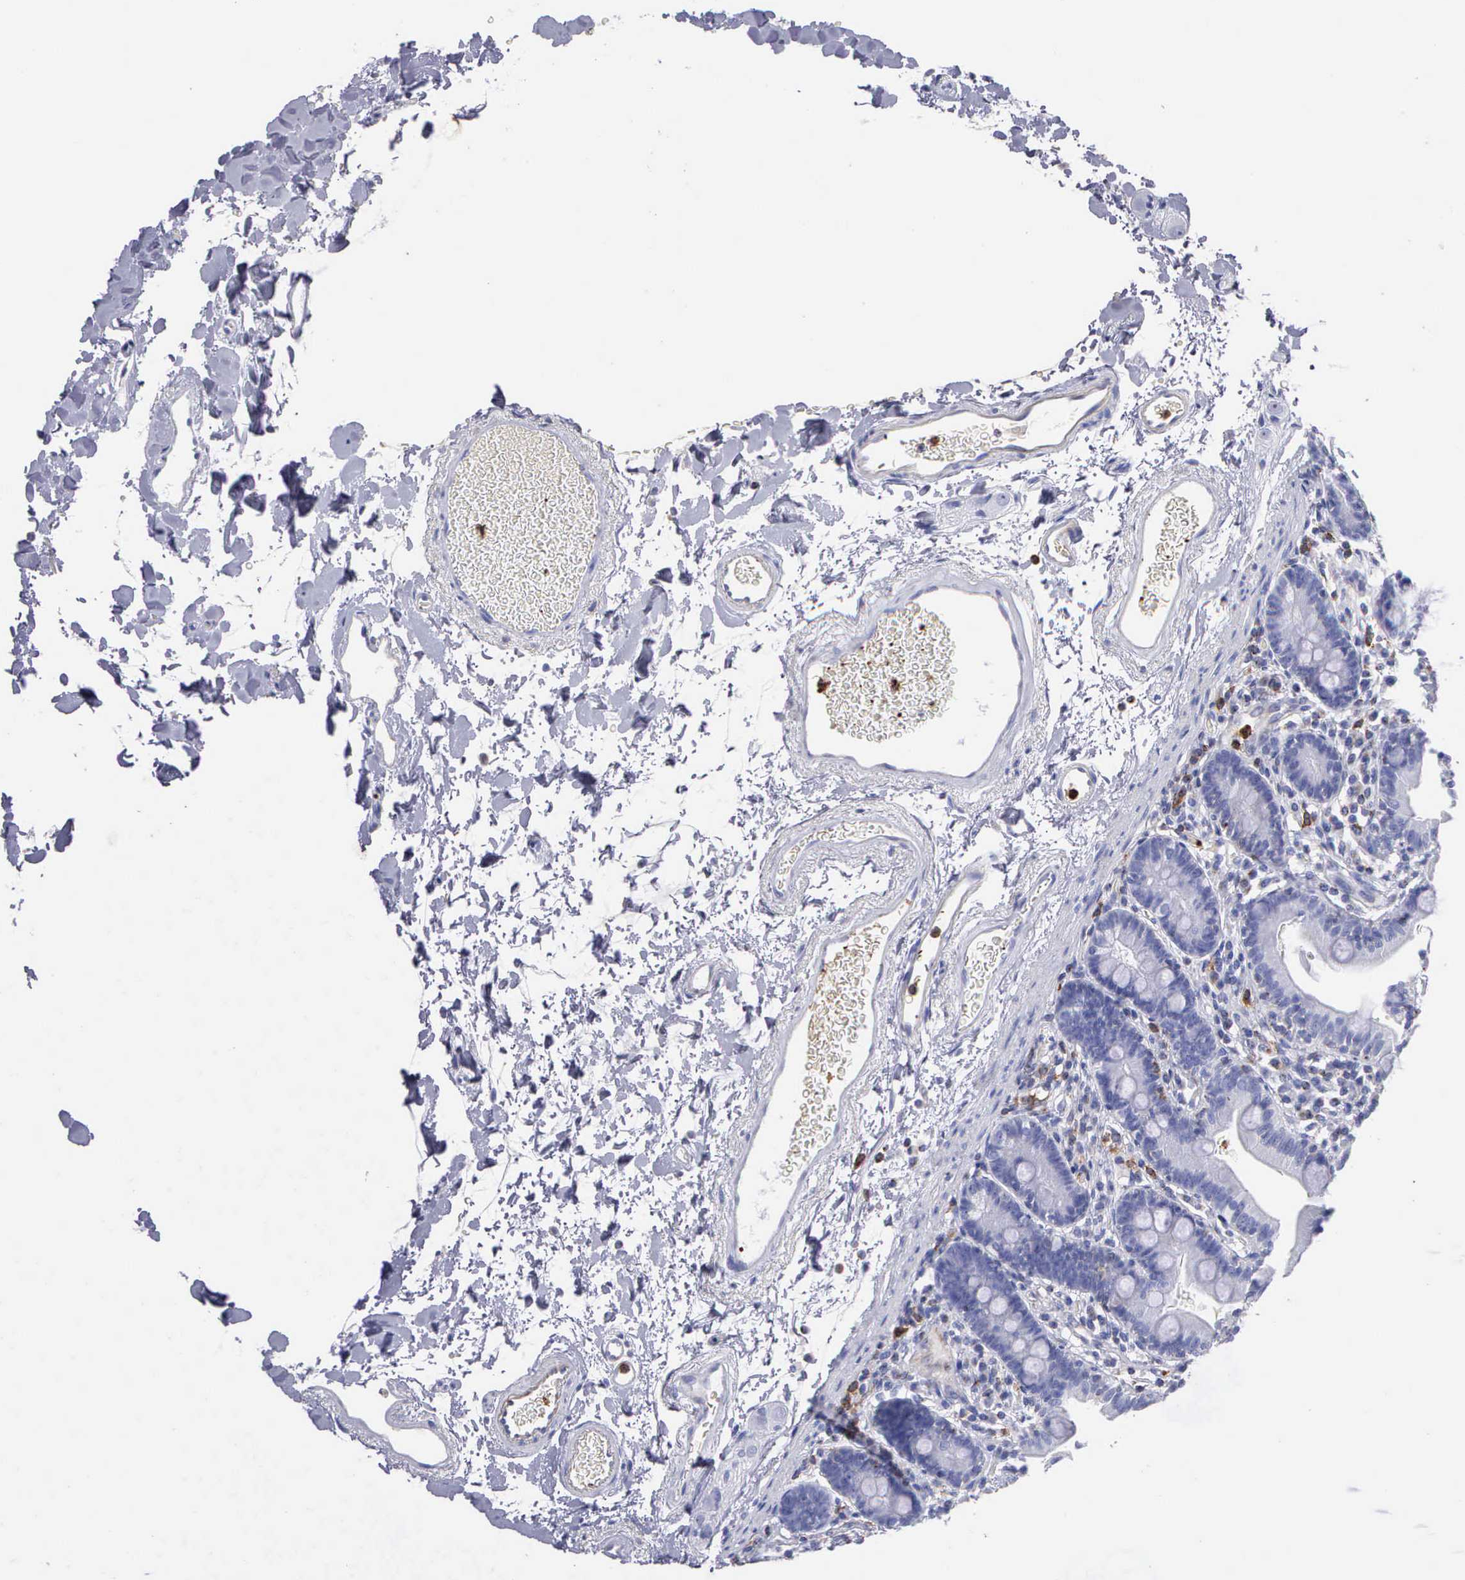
{"staining": {"intensity": "negative", "quantity": "none", "location": "none"}, "tissue": "duodenum", "cell_type": "Glandular cells", "image_type": "normal", "snomed": [{"axis": "morphology", "description": "Normal tissue, NOS"}, {"axis": "topography", "description": "Duodenum"}], "caption": "DAB immunohistochemical staining of unremarkable duodenum displays no significant positivity in glandular cells. (Immunohistochemistry (ihc), brightfield microscopy, high magnification).", "gene": "SRGN", "patient": {"sex": "male", "age": 70}}